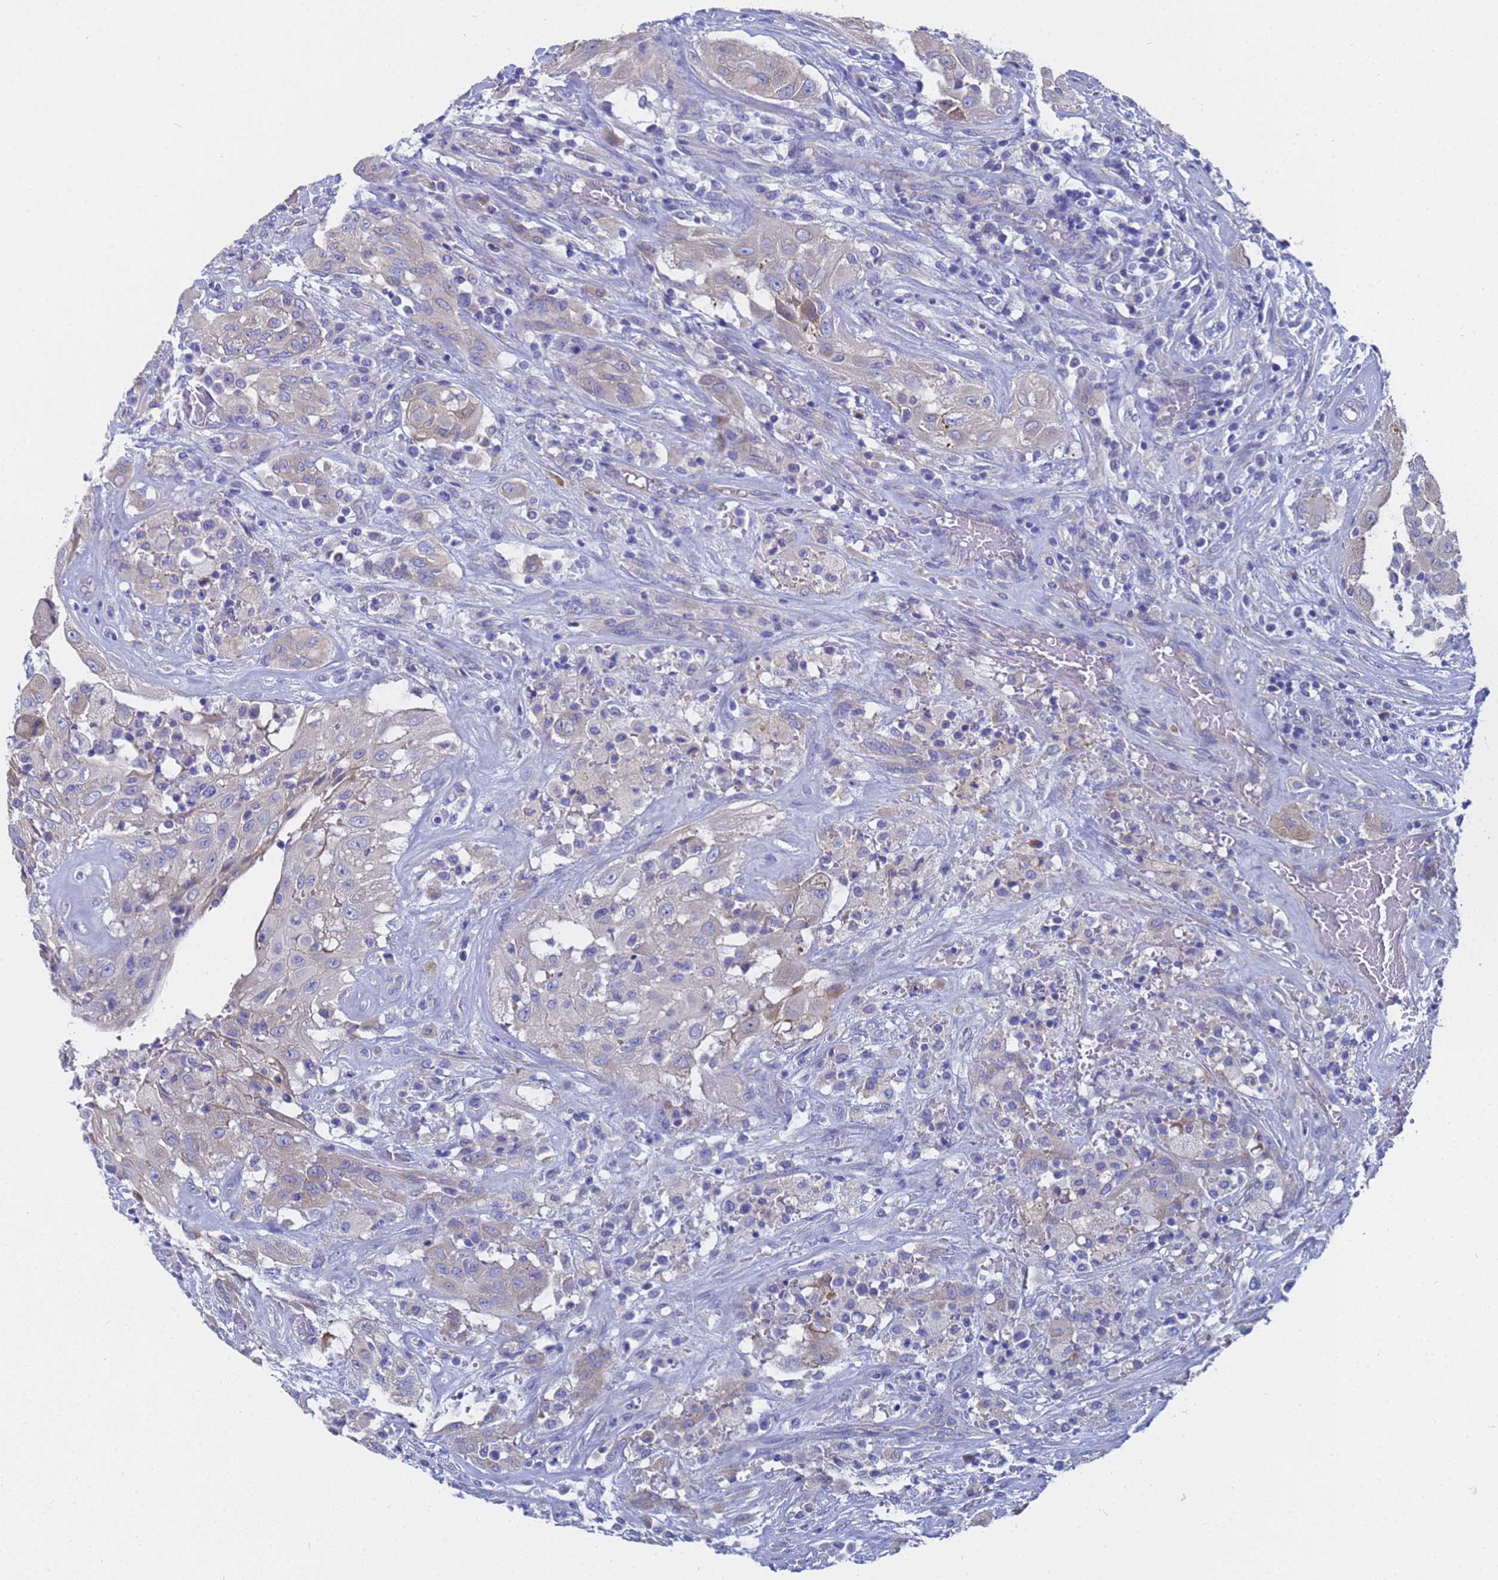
{"staining": {"intensity": "weak", "quantity": "<25%", "location": "cytoplasmic/membranous"}, "tissue": "thyroid cancer", "cell_type": "Tumor cells", "image_type": "cancer", "snomed": [{"axis": "morphology", "description": "Papillary adenocarcinoma, NOS"}, {"axis": "topography", "description": "Thyroid gland"}], "caption": "The photomicrograph demonstrates no staining of tumor cells in papillary adenocarcinoma (thyroid).", "gene": "TM4SF4", "patient": {"sex": "female", "age": 59}}